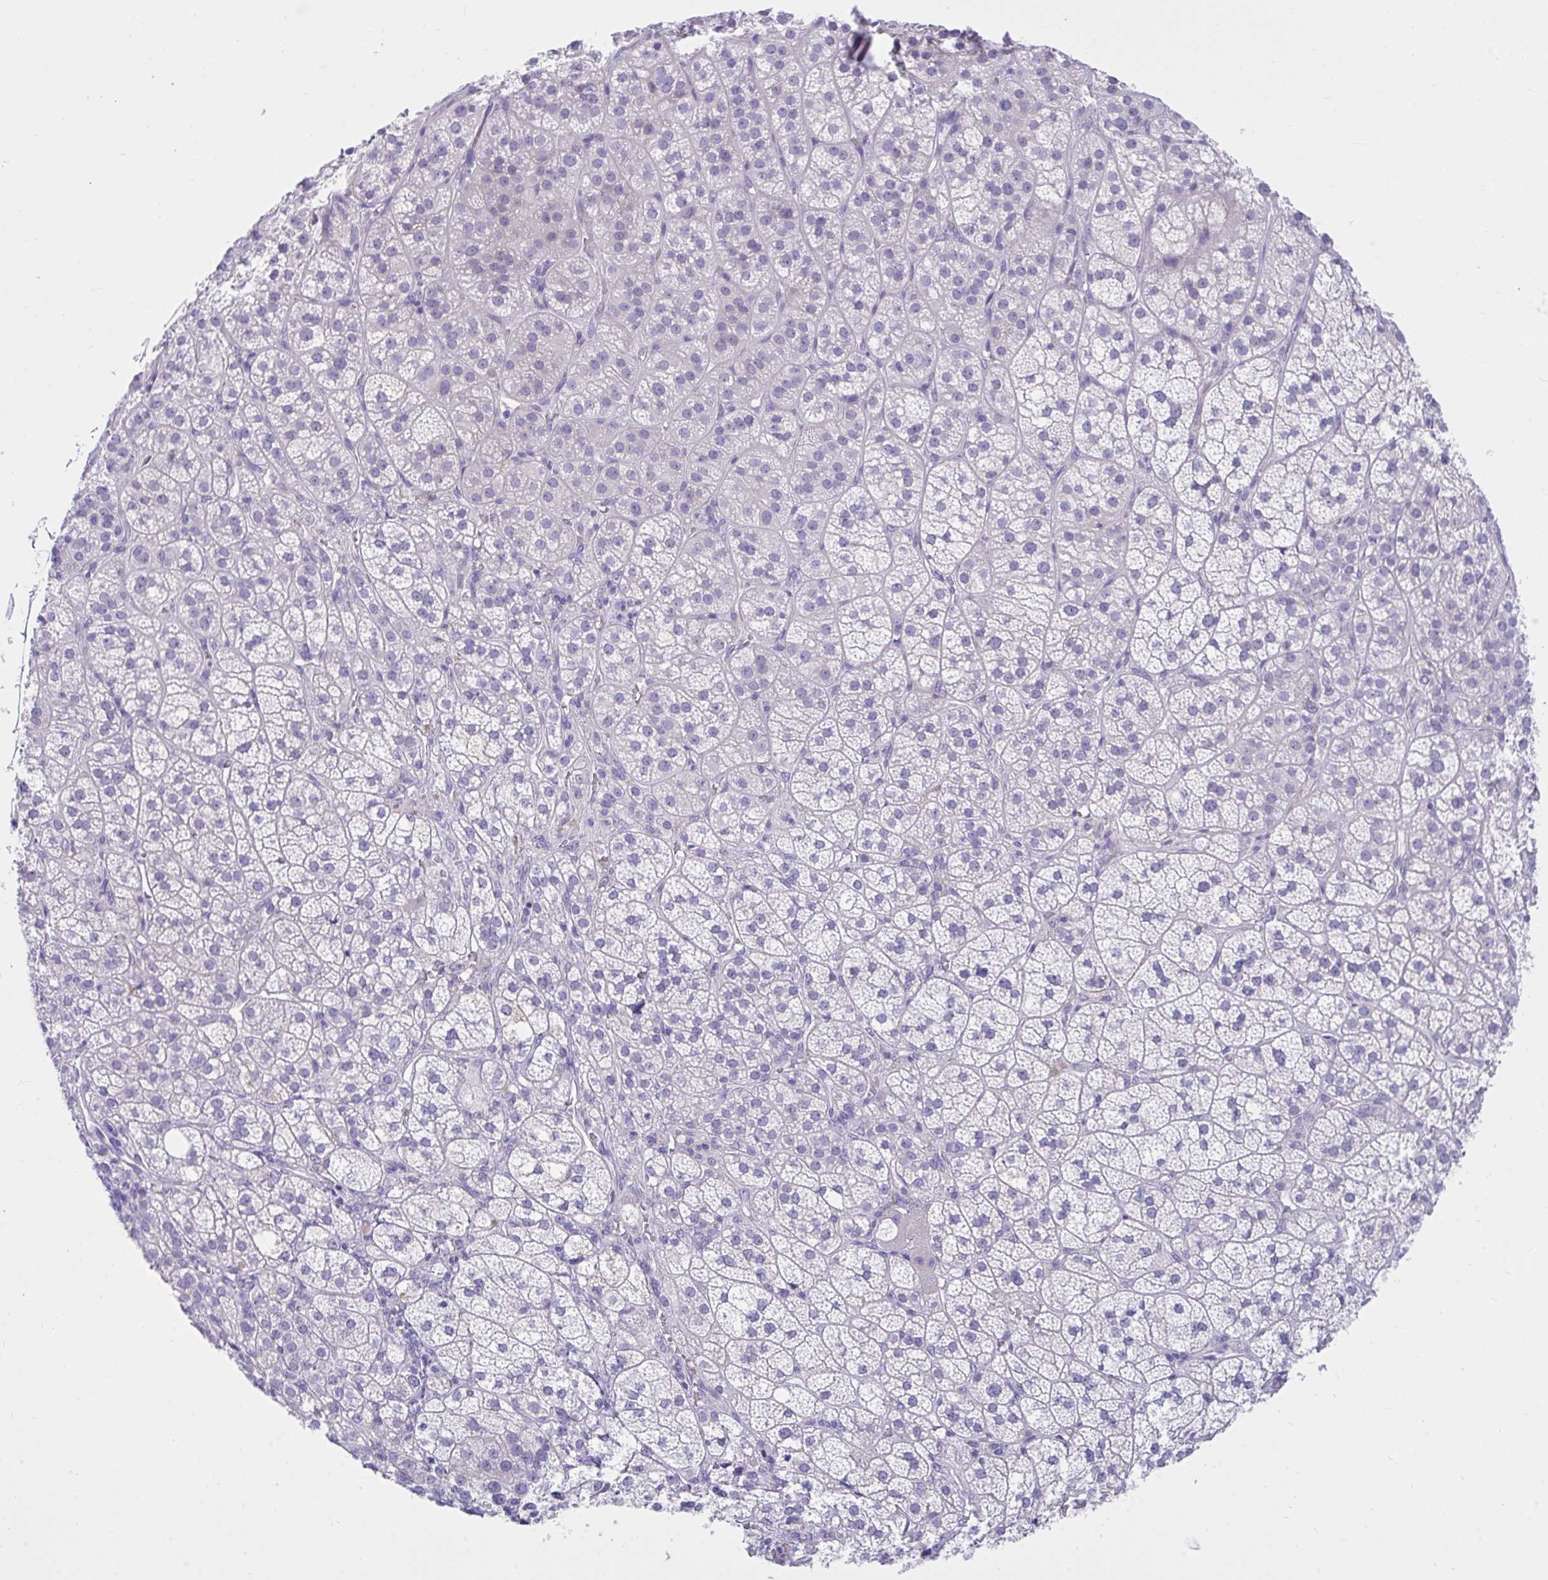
{"staining": {"intensity": "weak", "quantity": "<25%", "location": "cytoplasmic/membranous"}, "tissue": "adrenal gland", "cell_type": "Glandular cells", "image_type": "normal", "snomed": [{"axis": "morphology", "description": "Normal tissue, NOS"}, {"axis": "topography", "description": "Adrenal gland"}], "caption": "DAB immunohistochemical staining of normal adrenal gland exhibits no significant staining in glandular cells.", "gene": "PLEKHH1", "patient": {"sex": "female", "age": 60}}